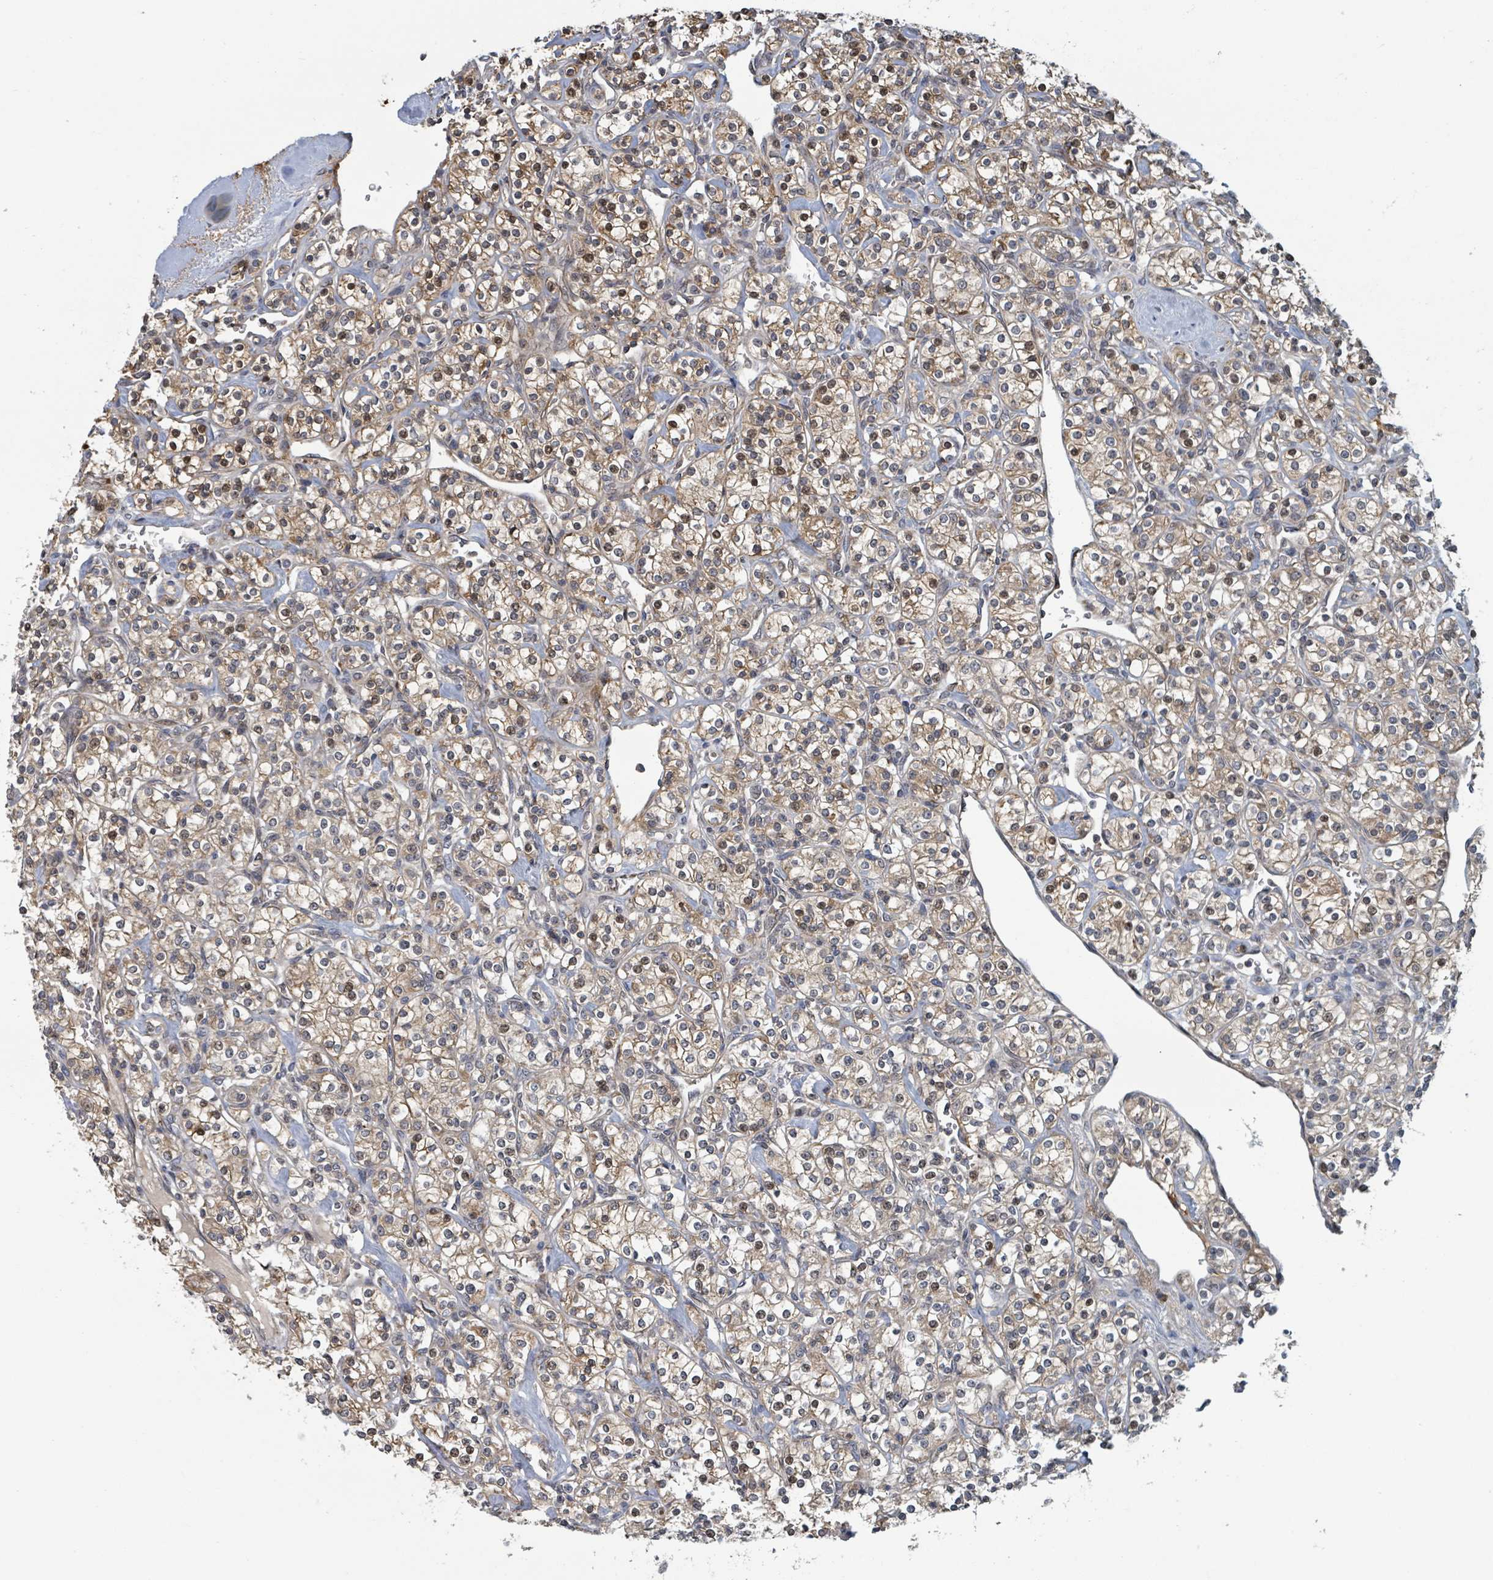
{"staining": {"intensity": "moderate", "quantity": ">75%", "location": "cytoplasmic/membranous,nuclear"}, "tissue": "renal cancer", "cell_type": "Tumor cells", "image_type": "cancer", "snomed": [{"axis": "morphology", "description": "Adenocarcinoma, NOS"}, {"axis": "topography", "description": "Kidney"}], "caption": "A high-resolution micrograph shows IHC staining of renal adenocarcinoma, which shows moderate cytoplasmic/membranous and nuclear staining in about >75% of tumor cells.", "gene": "HIVEP1", "patient": {"sex": "male", "age": 77}}